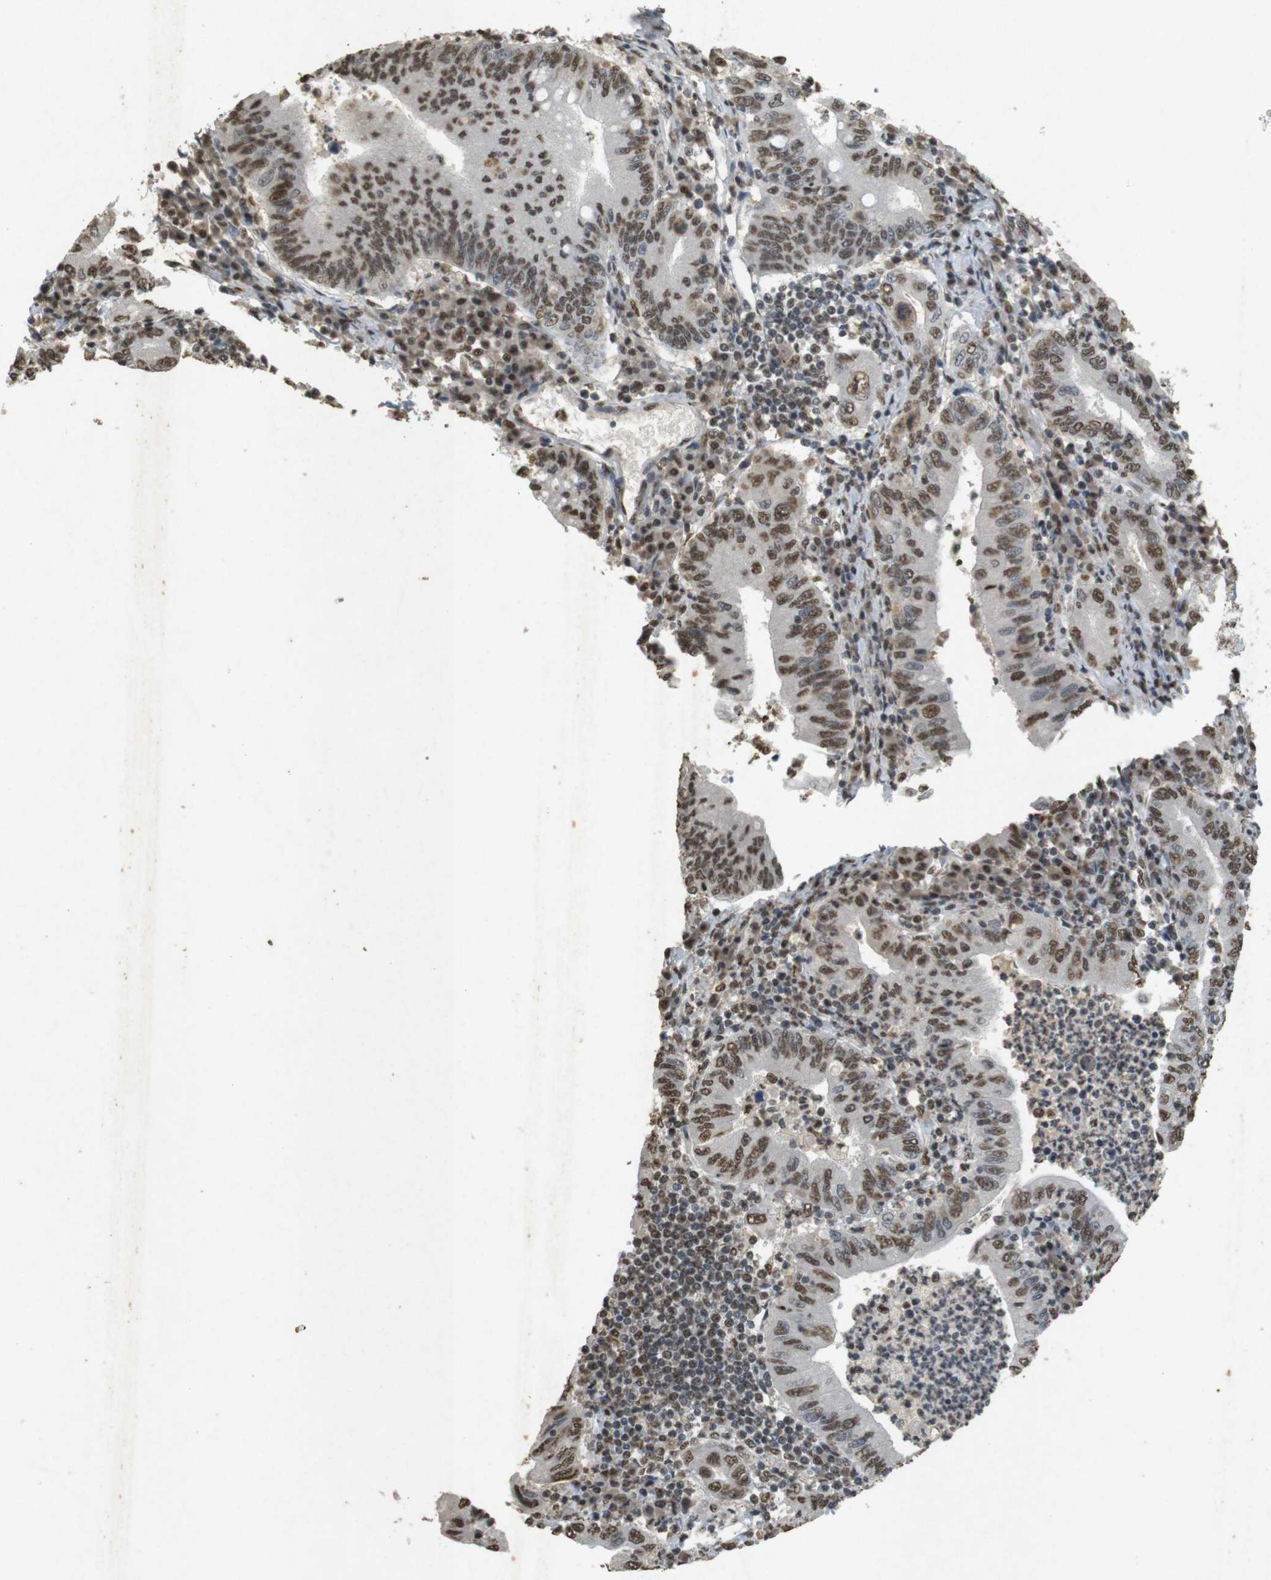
{"staining": {"intensity": "moderate", "quantity": ">75%", "location": "nuclear"}, "tissue": "stomach cancer", "cell_type": "Tumor cells", "image_type": "cancer", "snomed": [{"axis": "morphology", "description": "Normal tissue, NOS"}, {"axis": "morphology", "description": "Adenocarcinoma, NOS"}, {"axis": "topography", "description": "Esophagus"}, {"axis": "topography", "description": "Stomach, upper"}, {"axis": "topography", "description": "Peripheral nerve tissue"}], "caption": "Human adenocarcinoma (stomach) stained with a brown dye shows moderate nuclear positive staining in about >75% of tumor cells.", "gene": "GATA4", "patient": {"sex": "male", "age": 62}}